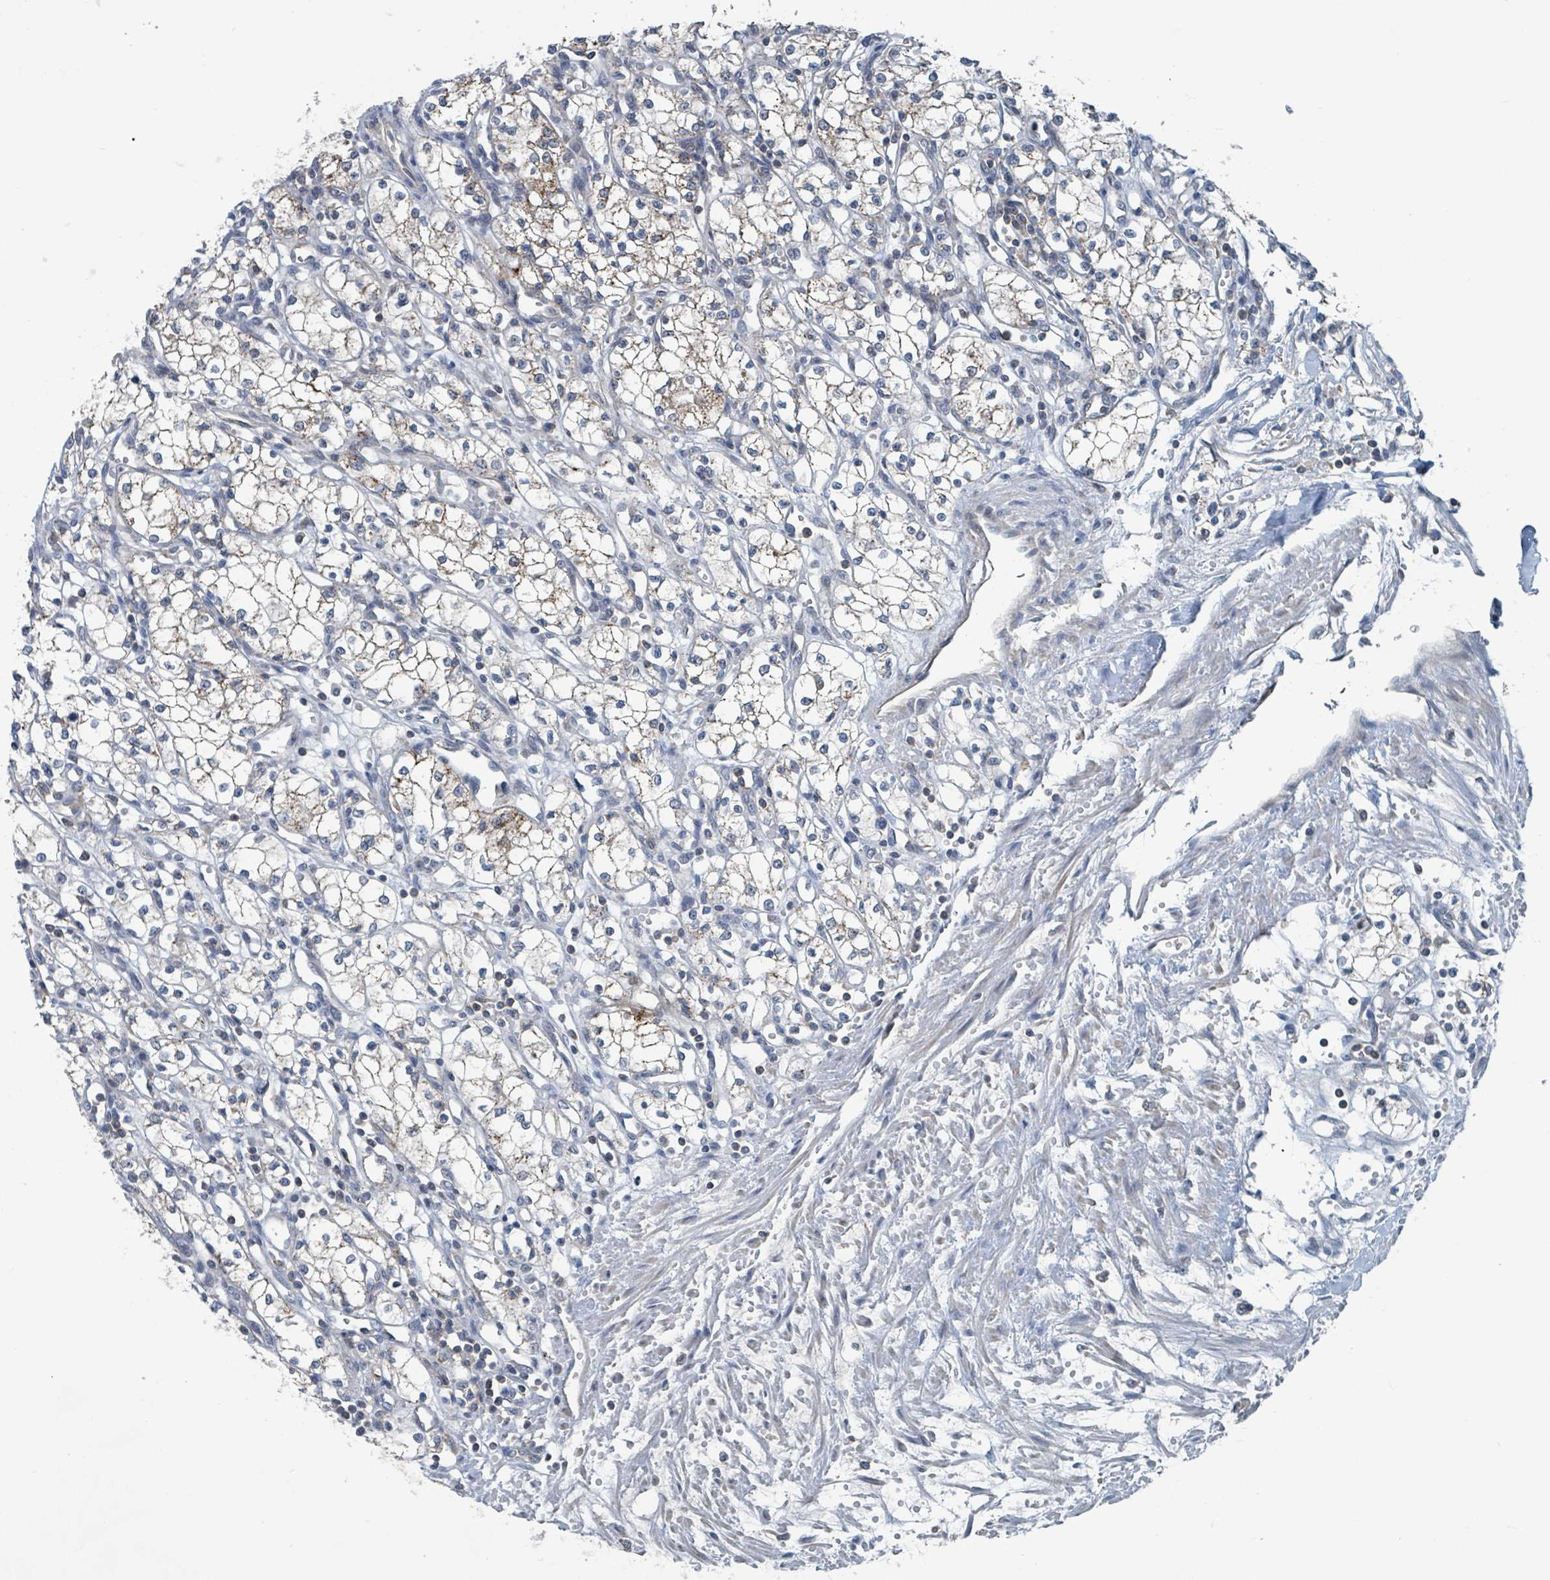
{"staining": {"intensity": "moderate", "quantity": "<25%", "location": "cytoplasmic/membranous"}, "tissue": "renal cancer", "cell_type": "Tumor cells", "image_type": "cancer", "snomed": [{"axis": "morphology", "description": "Adenocarcinoma, NOS"}, {"axis": "topography", "description": "Kidney"}], "caption": "A micrograph of renal cancer stained for a protein reveals moderate cytoplasmic/membranous brown staining in tumor cells. The protein of interest is shown in brown color, while the nuclei are stained blue.", "gene": "ACBD4", "patient": {"sex": "male", "age": 59}}